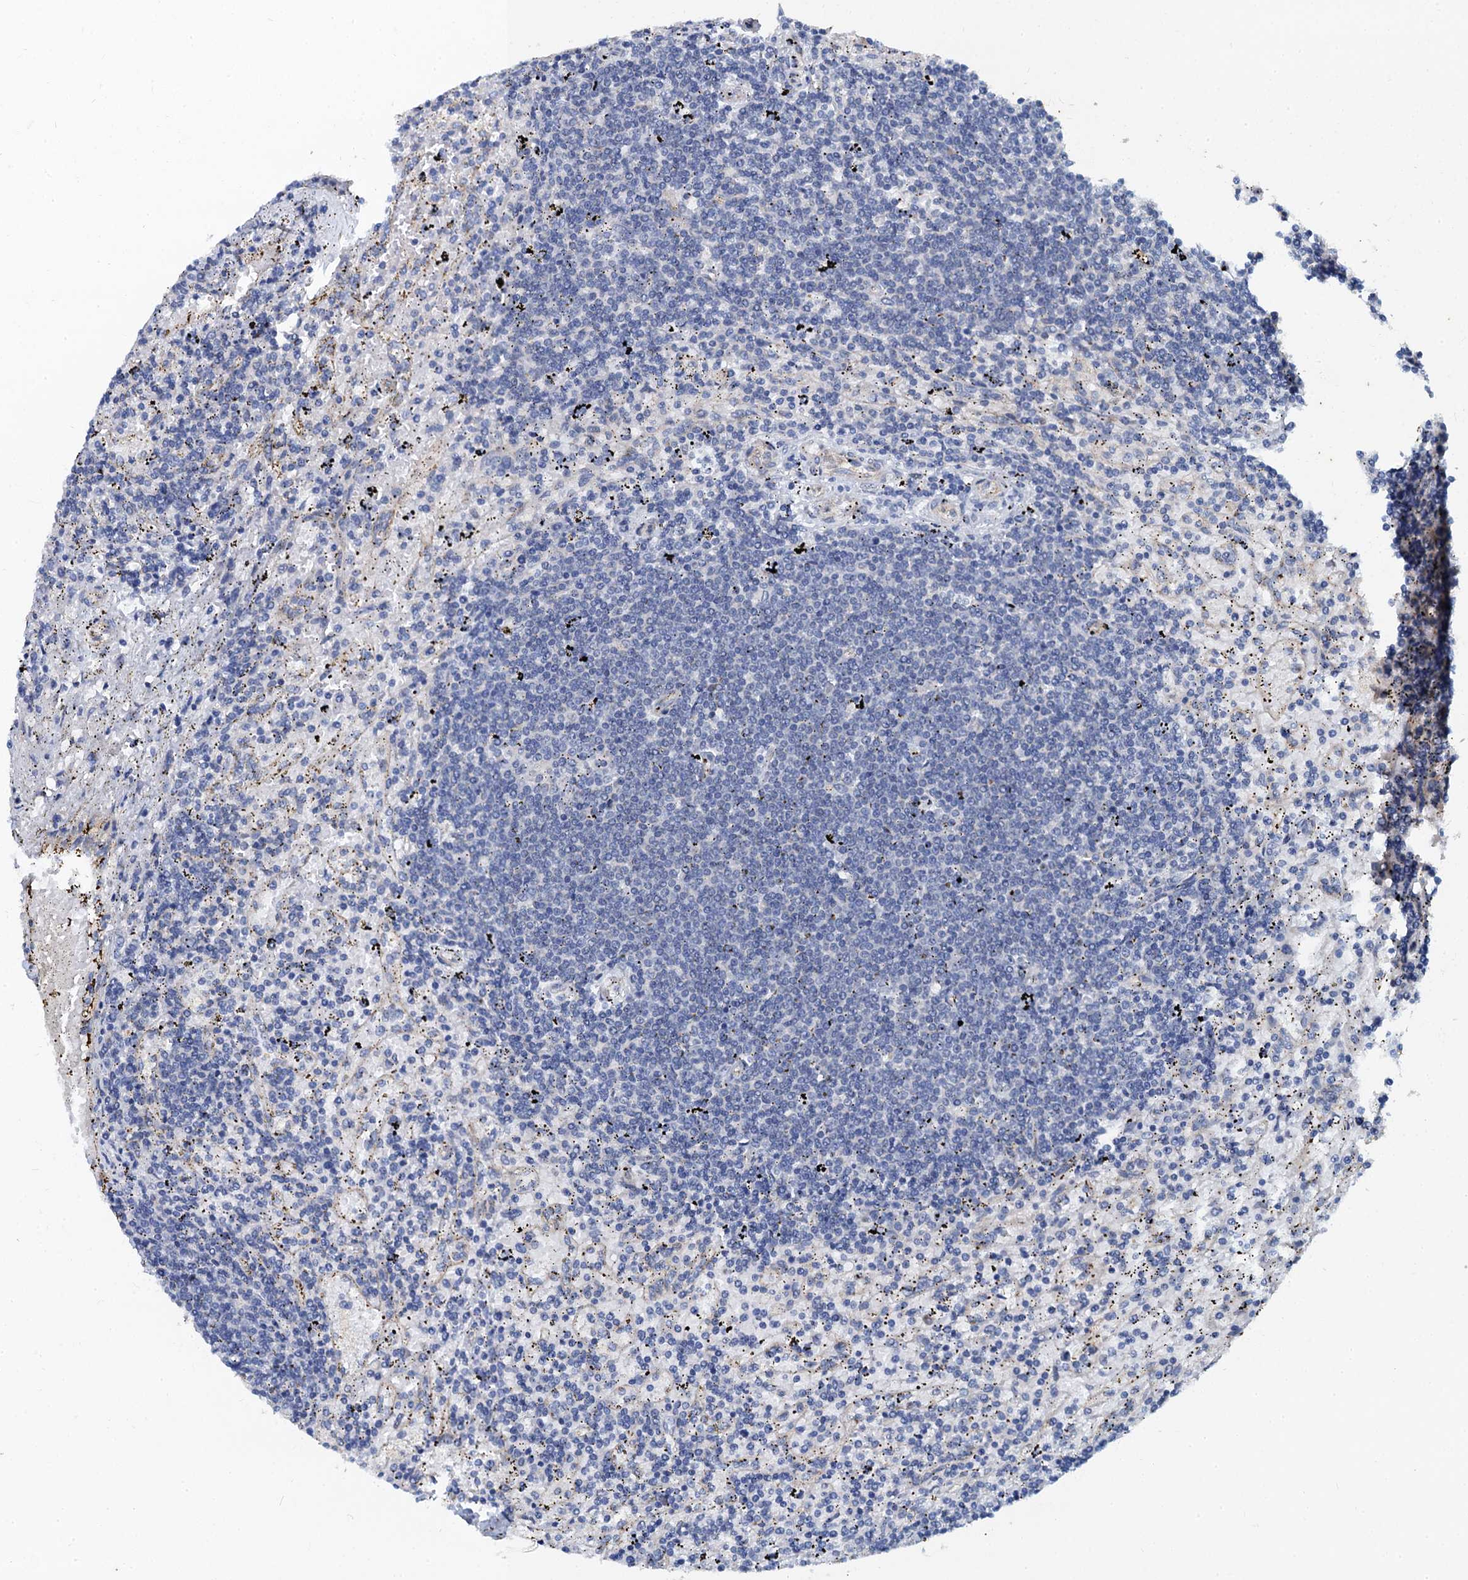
{"staining": {"intensity": "negative", "quantity": "none", "location": "none"}, "tissue": "lymphoma", "cell_type": "Tumor cells", "image_type": "cancer", "snomed": [{"axis": "morphology", "description": "Malignant lymphoma, non-Hodgkin's type, Low grade"}, {"axis": "topography", "description": "Spleen"}], "caption": "Immunohistochemistry (IHC) photomicrograph of neoplastic tissue: human low-grade malignant lymphoma, non-Hodgkin's type stained with DAB demonstrates no significant protein expression in tumor cells. Brightfield microscopy of IHC stained with DAB (brown) and hematoxylin (blue), captured at high magnification.", "gene": "NGRN", "patient": {"sex": "male", "age": 76}}